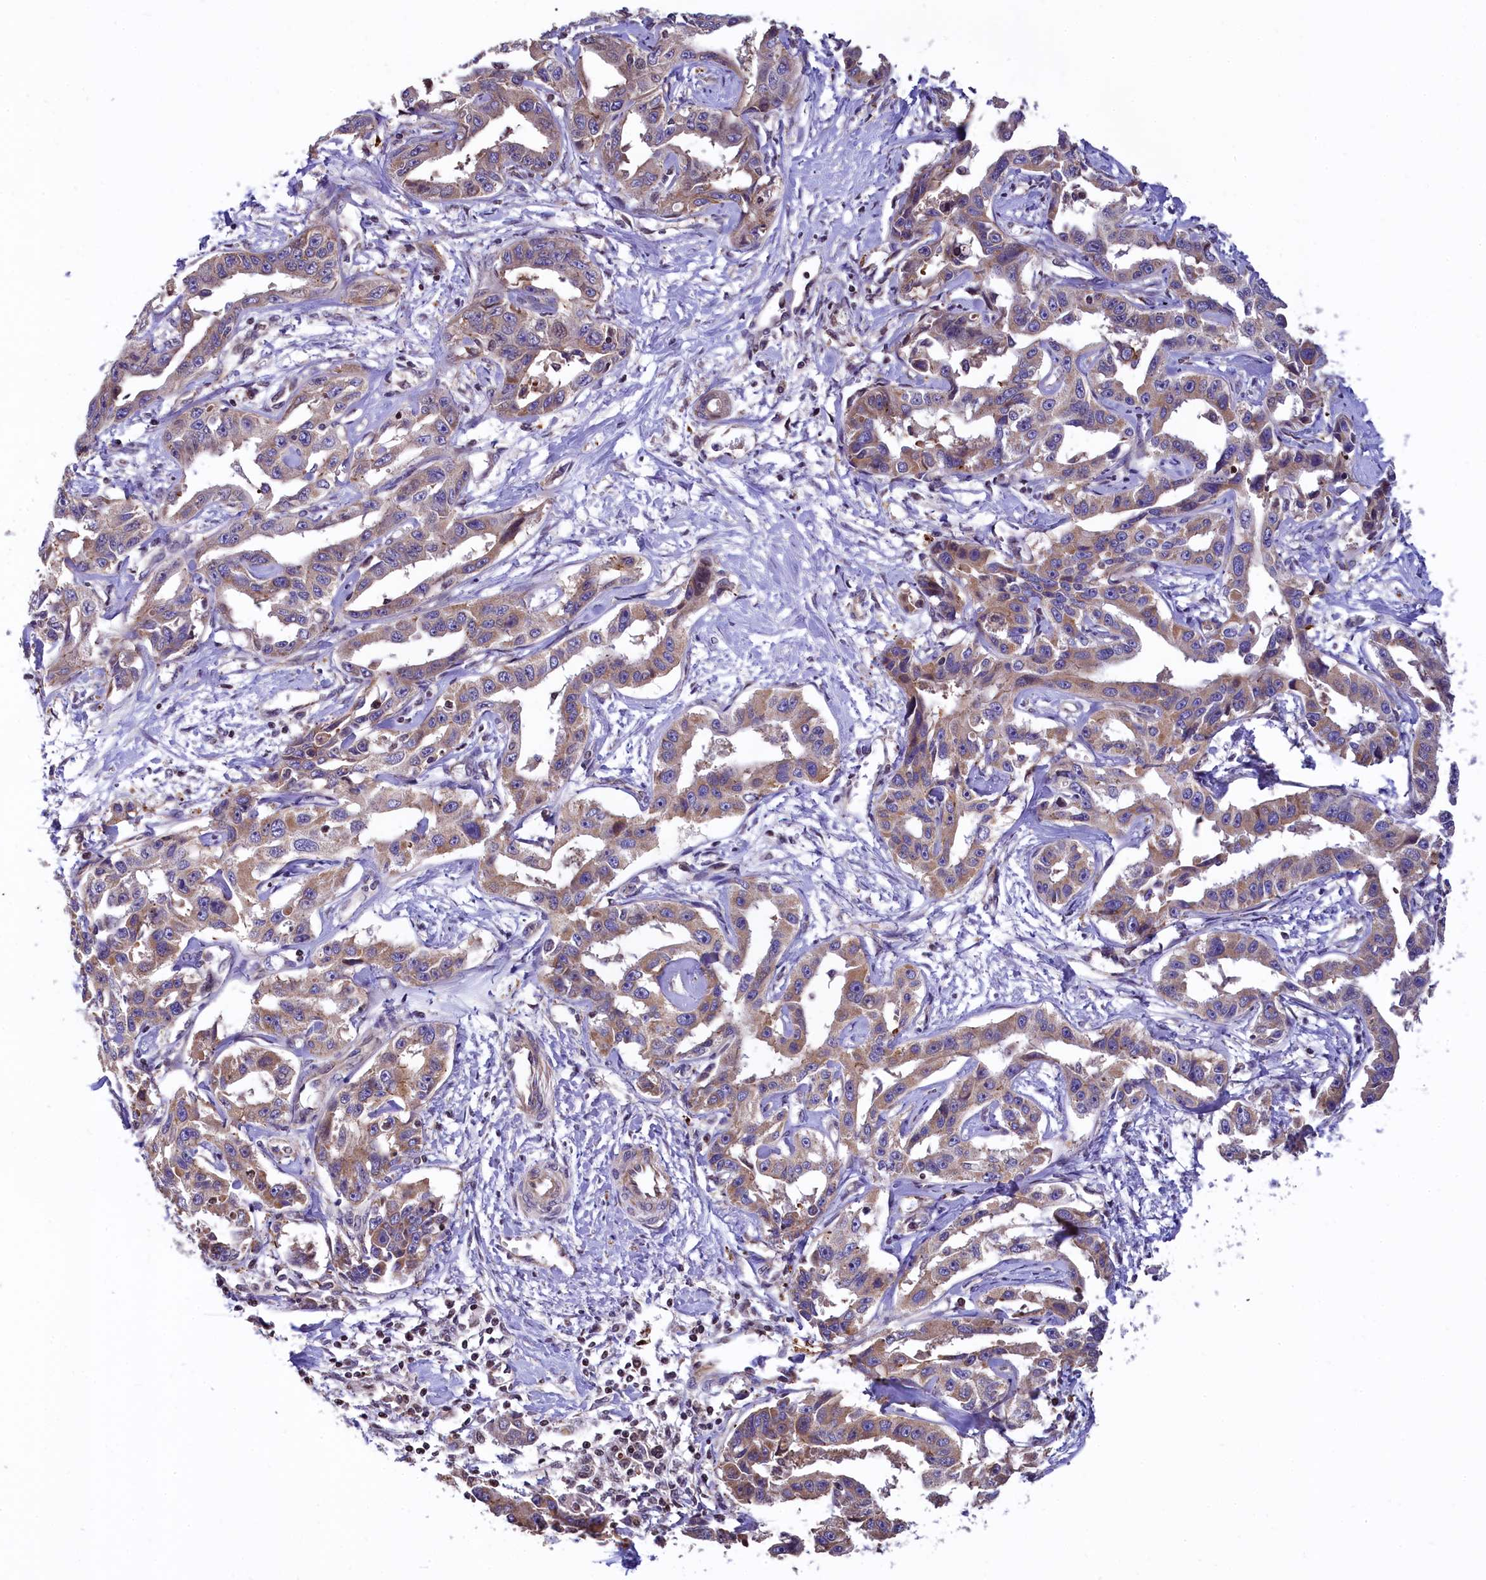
{"staining": {"intensity": "moderate", "quantity": ">75%", "location": "cytoplasmic/membranous"}, "tissue": "liver cancer", "cell_type": "Tumor cells", "image_type": "cancer", "snomed": [{"axis": "morphology", "description": "Cholangiocarcinoma"}, {"axis": "topography", "description": "Liver"}], "caption": "IHC (DAB (3,3'-diaminobenzidine)) staining of liver cancer reveals moderate cytoplasmic/membranous protein expression in approximately >75% of tumor cells. (Brightfield microscopy of DAB IHC at high magnification).", "gene": "ZNF2", "patient": {"sex": "male", "age": 59}}